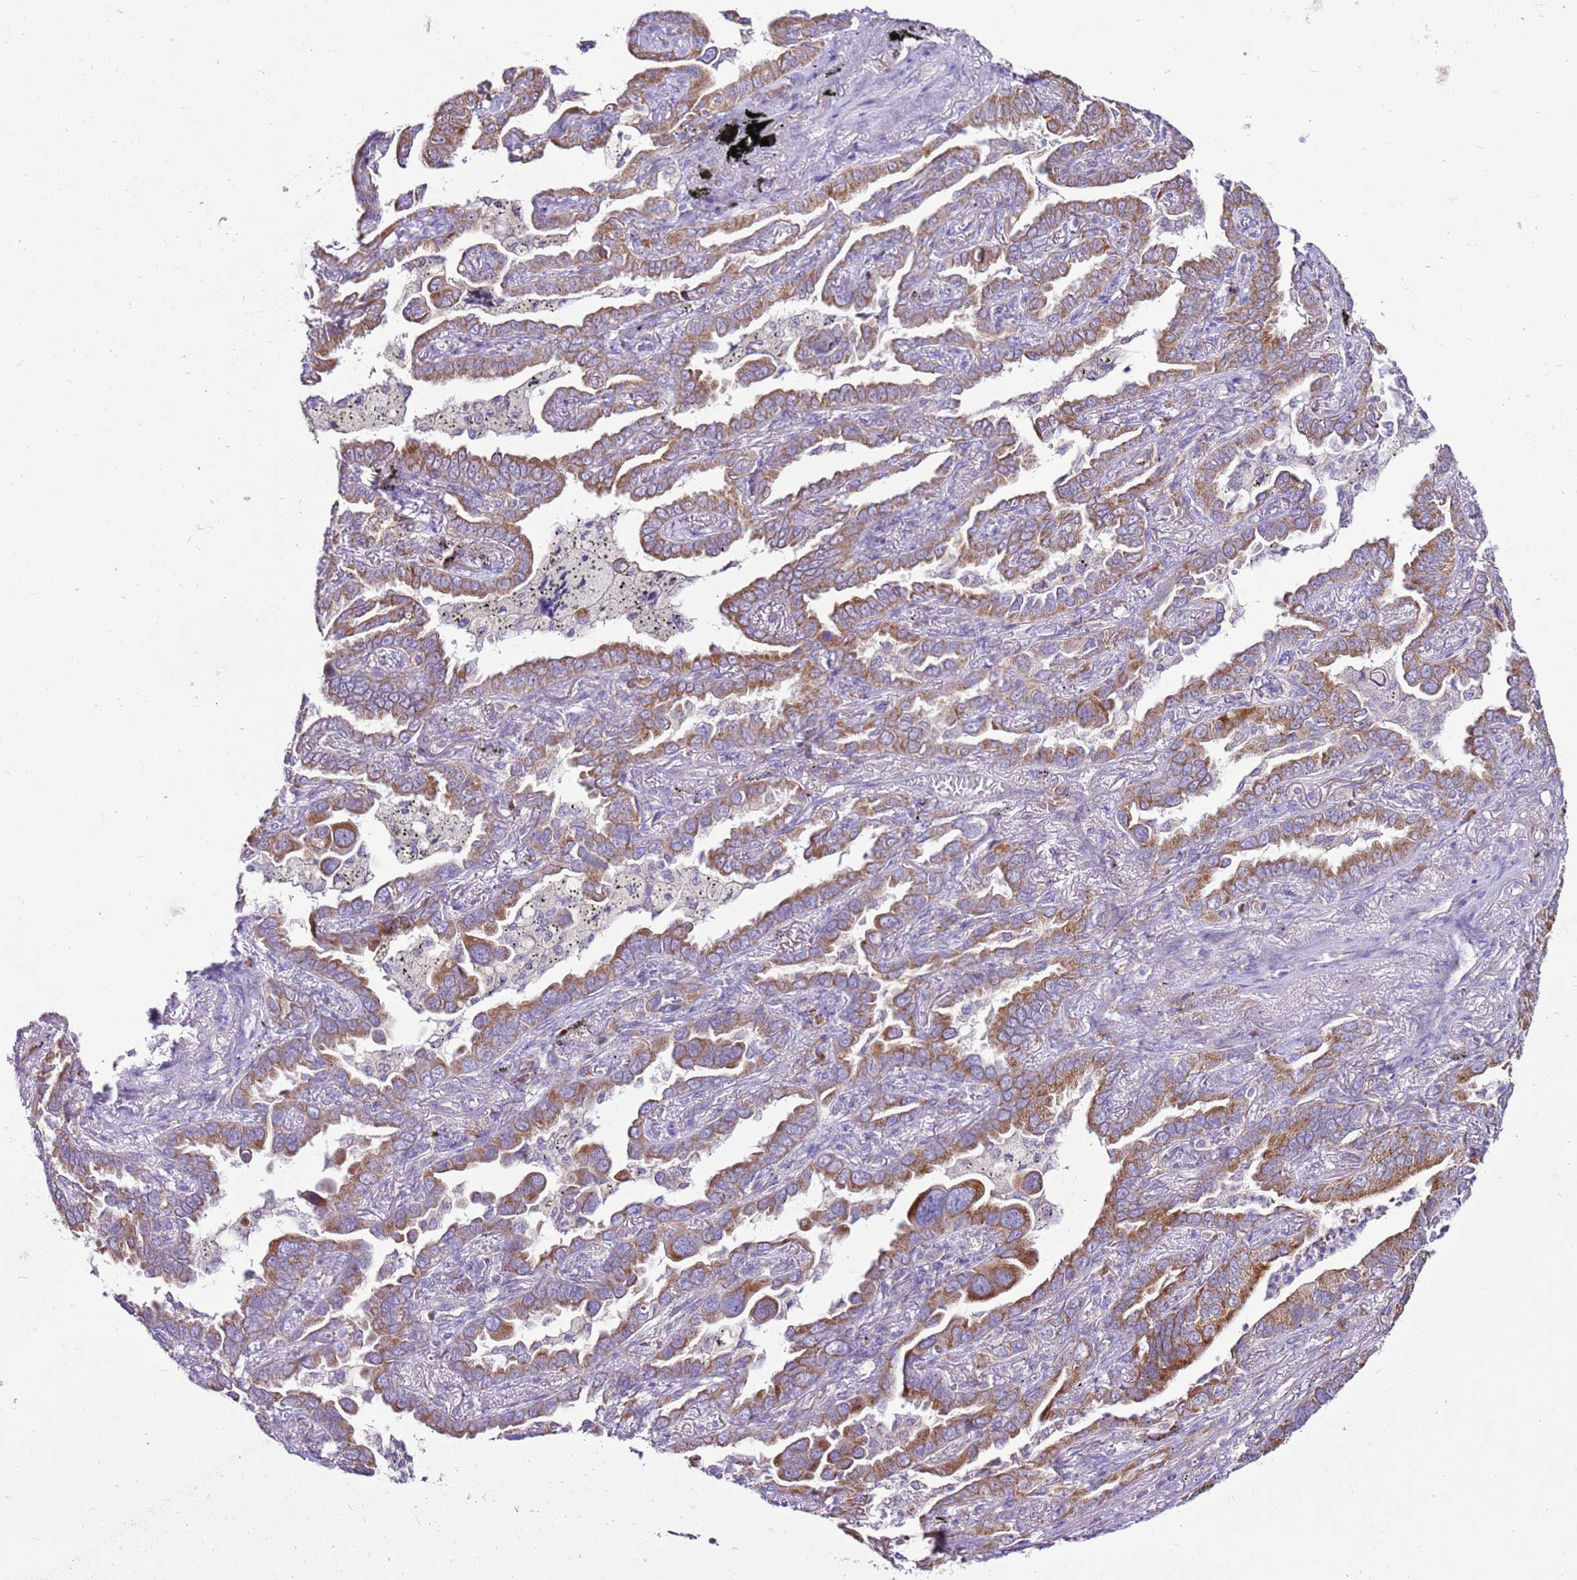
{"staining": {"intensity": "moderate", "quantity": ">75%", "location": "cytoplasmic/membranous"}, "tissue": "lung cancer", "cell_type": "Tumor cells", "image_type": "cancer", "snomed": [{"axis": "morphology", "description": "Adenocarcinoma, NOS"}, {"axis": "topography", "description": "Lung"}], "caption": "Immunohistochemical staining of lung cancer (adenocarcinoma) shows moderate cytoplasmic/membranous protein expression in approximately >75% of tumor cells. (Stains: DAB (3,3'-diaminobenzidine) in brown, nuclei in blue, Microscopy: brightfield microscopy at high magnification).", "gene": "MRPL36", "patient": {"sex": "male", "age": 67}}